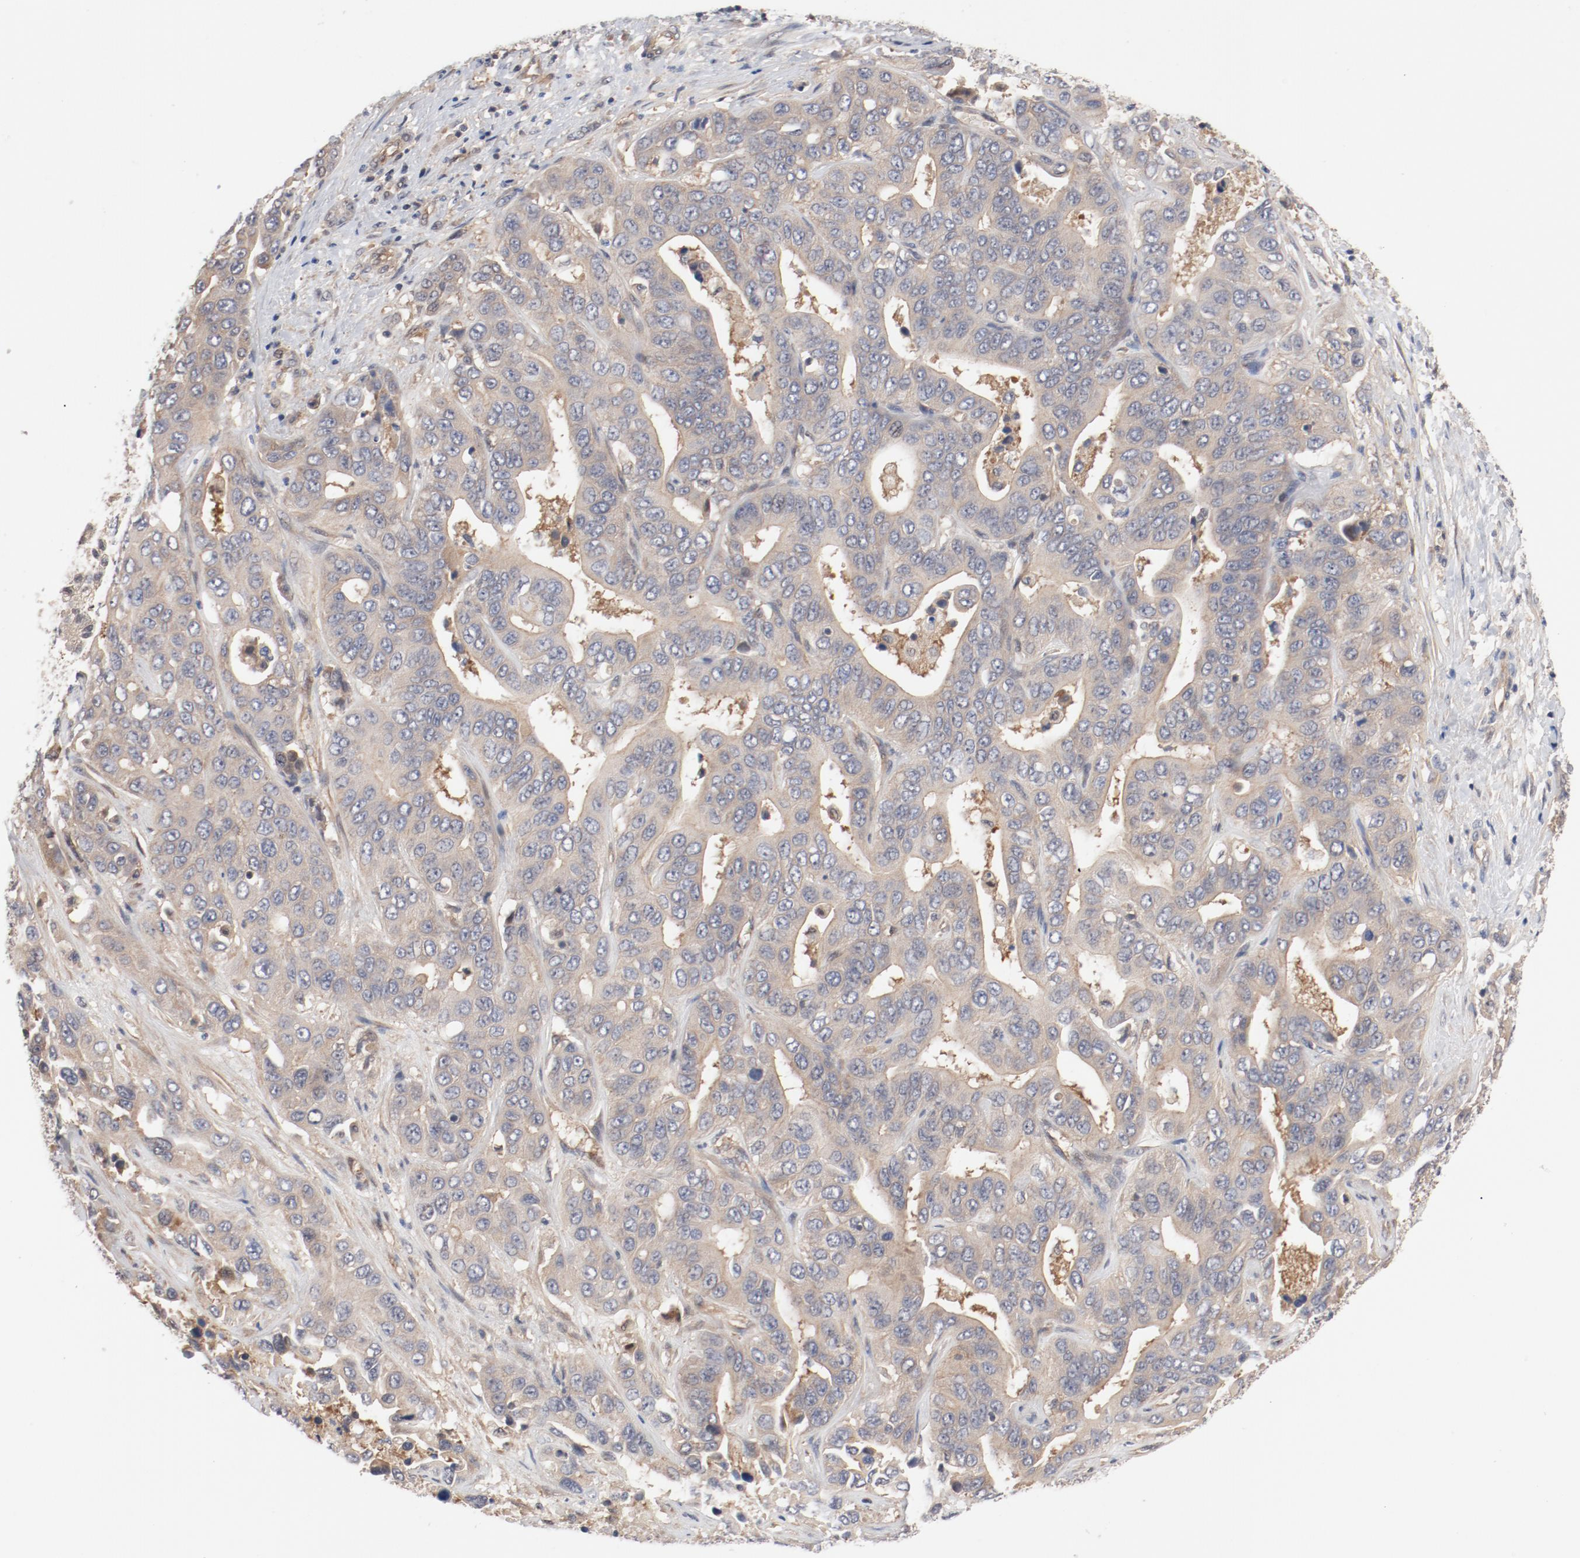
{"staining": {"intensity": "negative", "quantity": "none", "location": "none"}, "tissue": "liver cancer", "cell_type": "Tumor cells", "image_type": "cancer", "snomed": [{"axis": "morphology", "description": "Cholangiocarcinoma"}, {"axis": "topography", "description": "Liver"}], "caption": "DAB immunohistochemical staining of liver cancer (cholangiocarcinoma) reveals no significant staining in tumor cells.", "gene": "PITPNM2", "patient": {"sex": "female", "age": 52}}